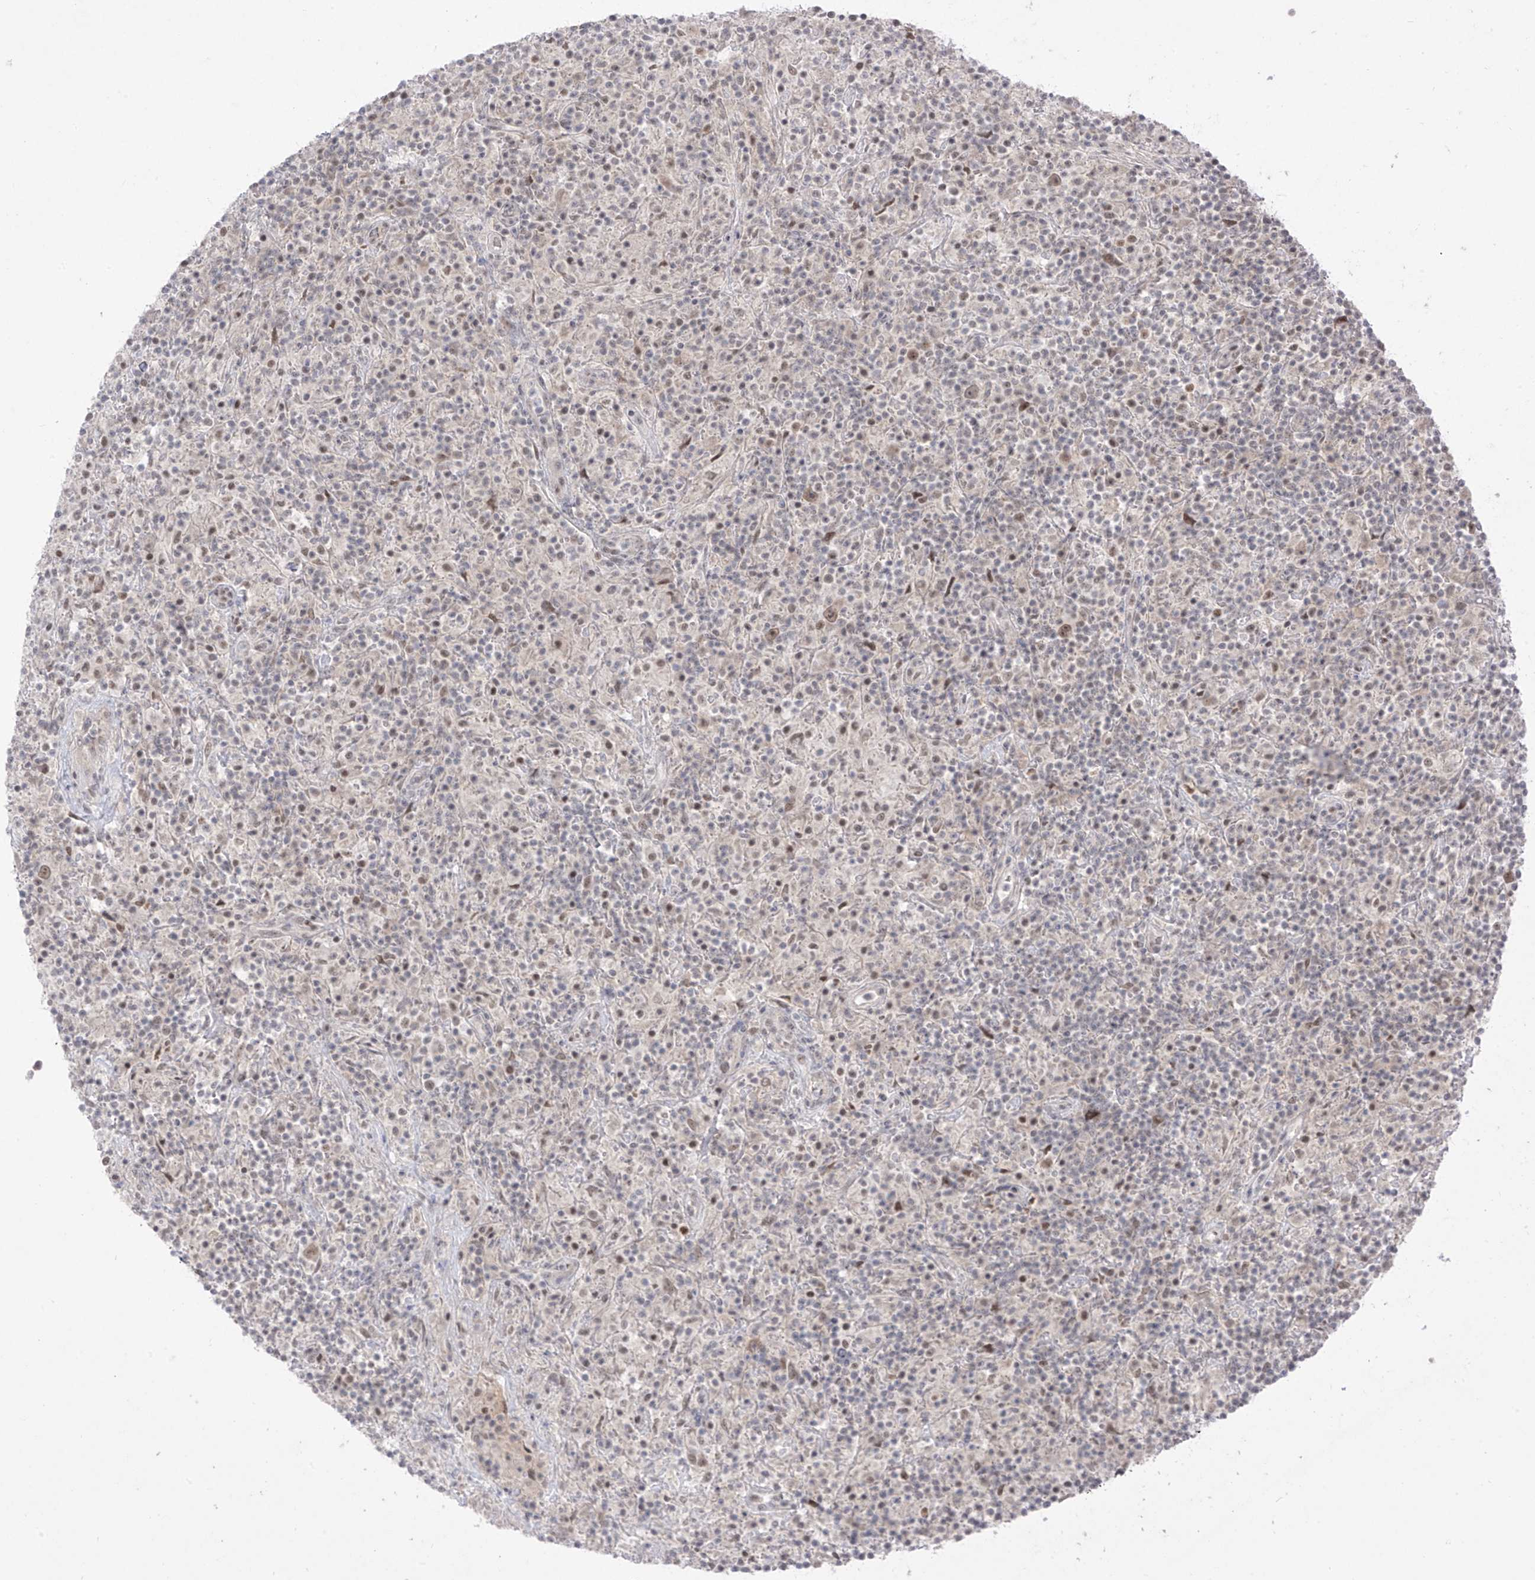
{"staining": {"intensity": "moderate", "quantity": ">75%", "location": "nuclear"}, "tissue": "lymphoma", "cell_type": "Tumor cells", "image_type": "cancer", "snomed": [{"axis": "morphology", "description": "Hodgkin's disease, NOS"}, {"axis": "topography", "description": "Lymph node"}], "caption": "Approximately >75% of tumor cells in human Hodgkin's disease demonstrate moderate nuclear protein staining as visualized by brown immunohistochemical staining.", "gene": "OGT", "patient": {"sex": "male", "age": 70}}